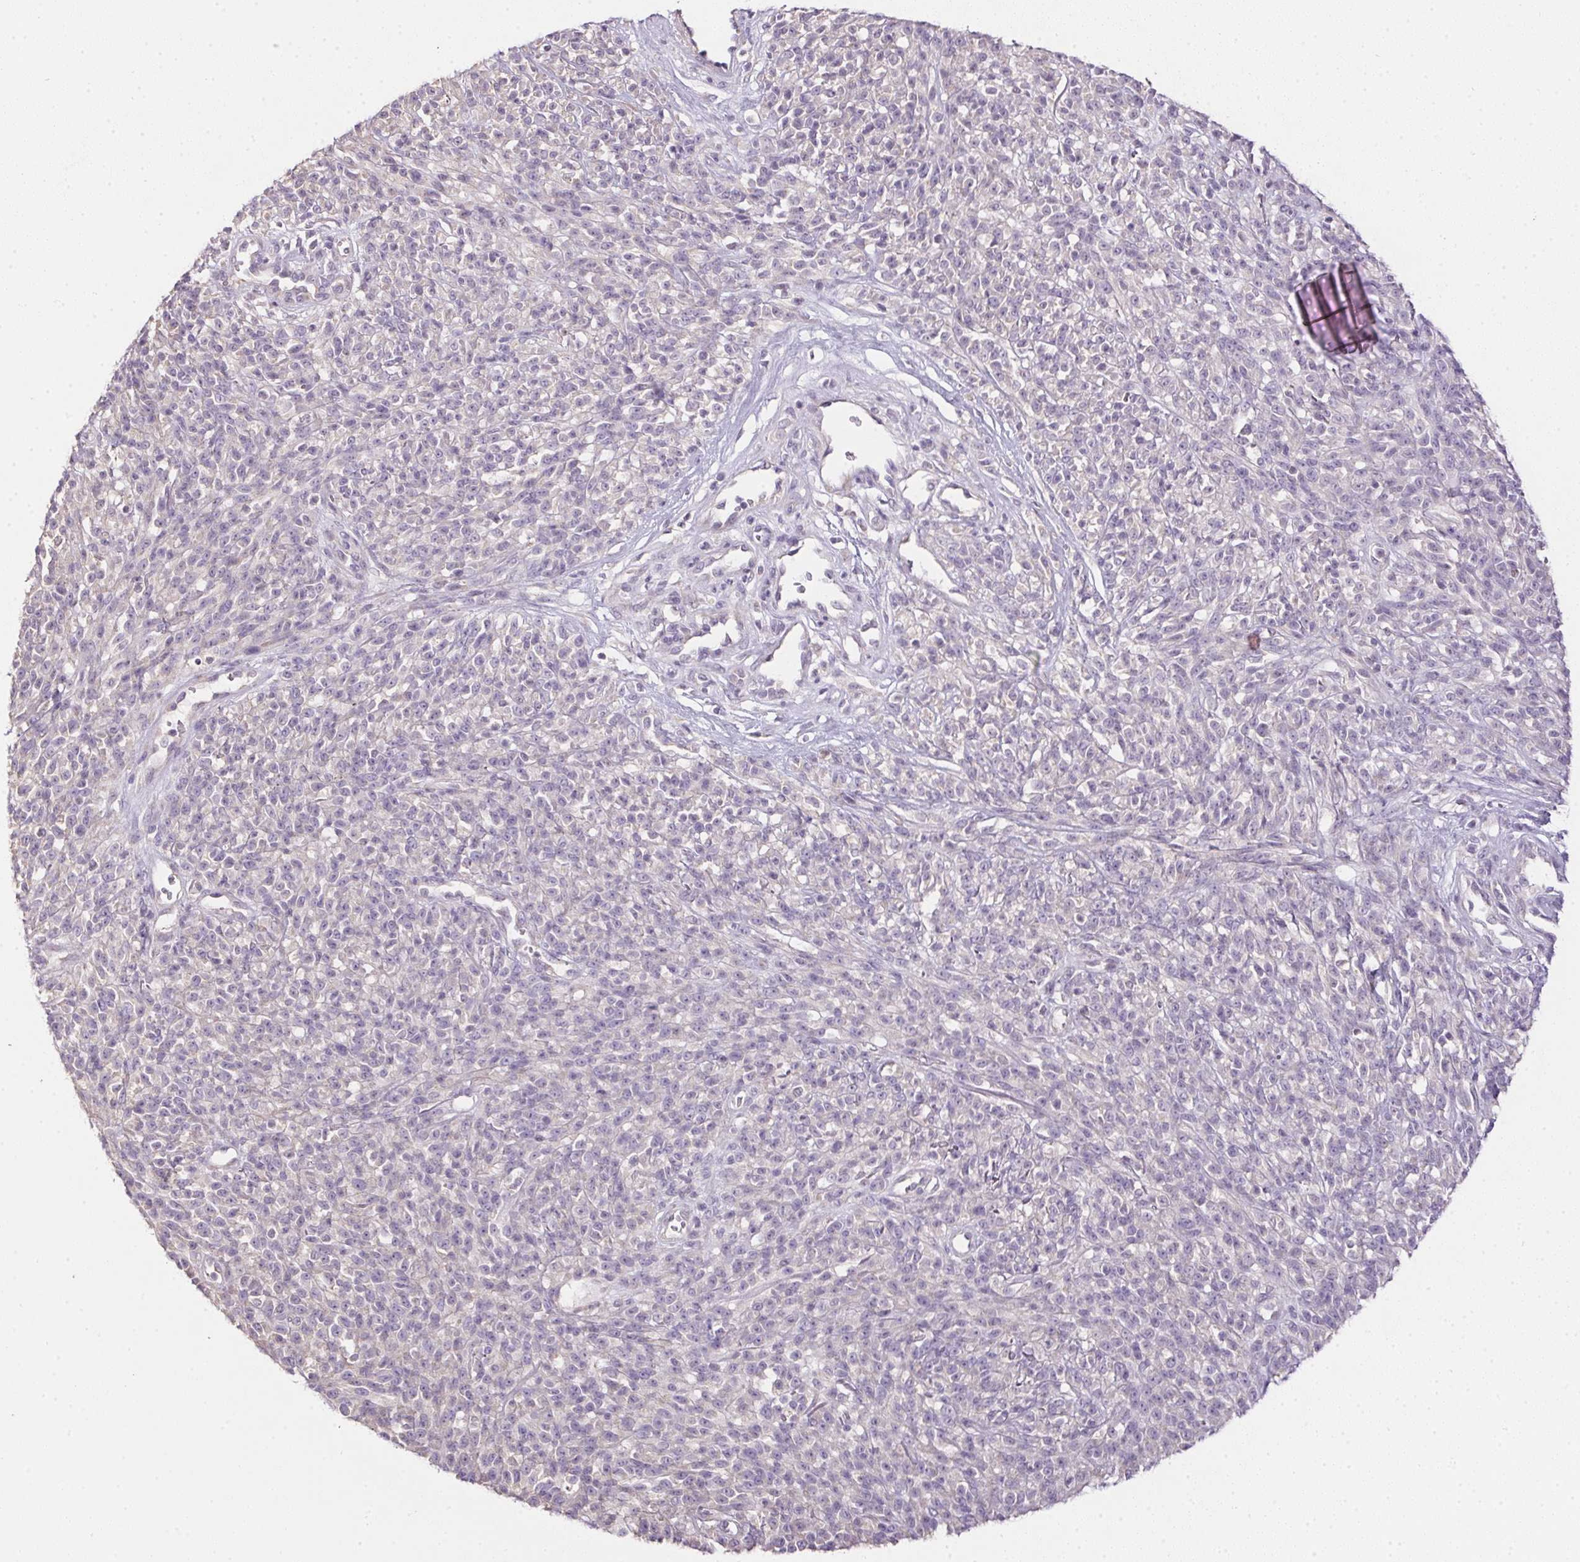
{"staining": {"intensity": "negative", "quantity": "none", "location": "none"}, "tissue": "melanoma", "cell_type": "Tumor cells", "image_type": "cancer", "snomed": [{"axis": "morphology", "description": "Malignant melanoma, NOS"}, {"axis": "topography", "description": "Skin"}, {"axis": "topography", "description": "Skin of trunk"}], "caption": "Tumor cells show no significant positivity in malignant melanoma.", "gene": "SPACA9", "patient": {"sex": "male", "age": 74}}